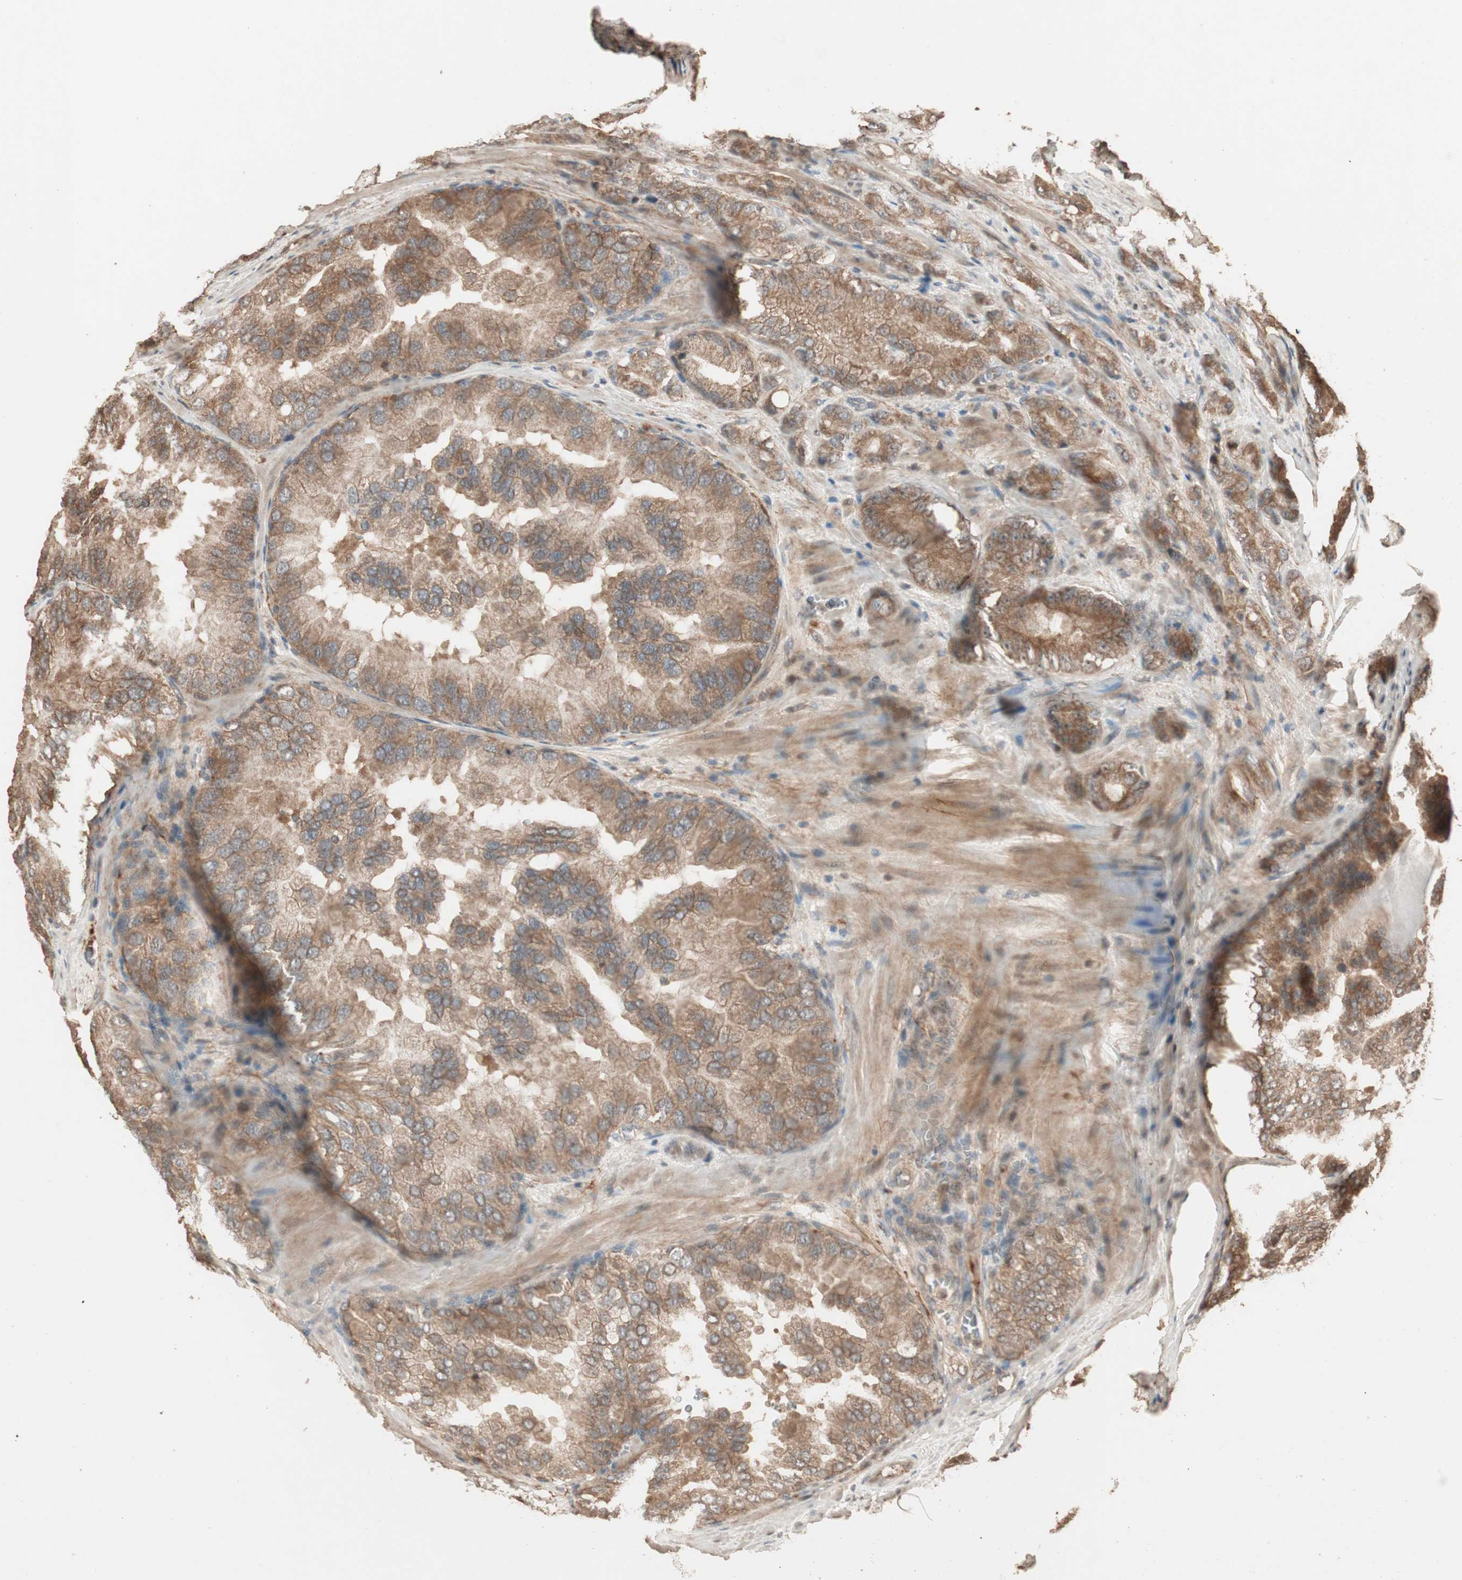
{"staining": {"intensity": "strong", "quantity": ">75%", "location": "cytoplasmic/membranous"}, "tissue": "prostate cancer", "cell_type": "Tumor cells", "image_type": "cancer", "snomed": [{"axis": "morphology", "description": "Adenocarcinoma, High grade"}, {"axis": "topography", "description": "Prostate"}], "caption": "A brown stain highlights strong cytoplasmic/membranous staining of a protein in human prostate cancer (high-grade adenocarcinoma) tumor cells.", "gene": "USP20", "patient": {"sex": "male", "age": 64}}